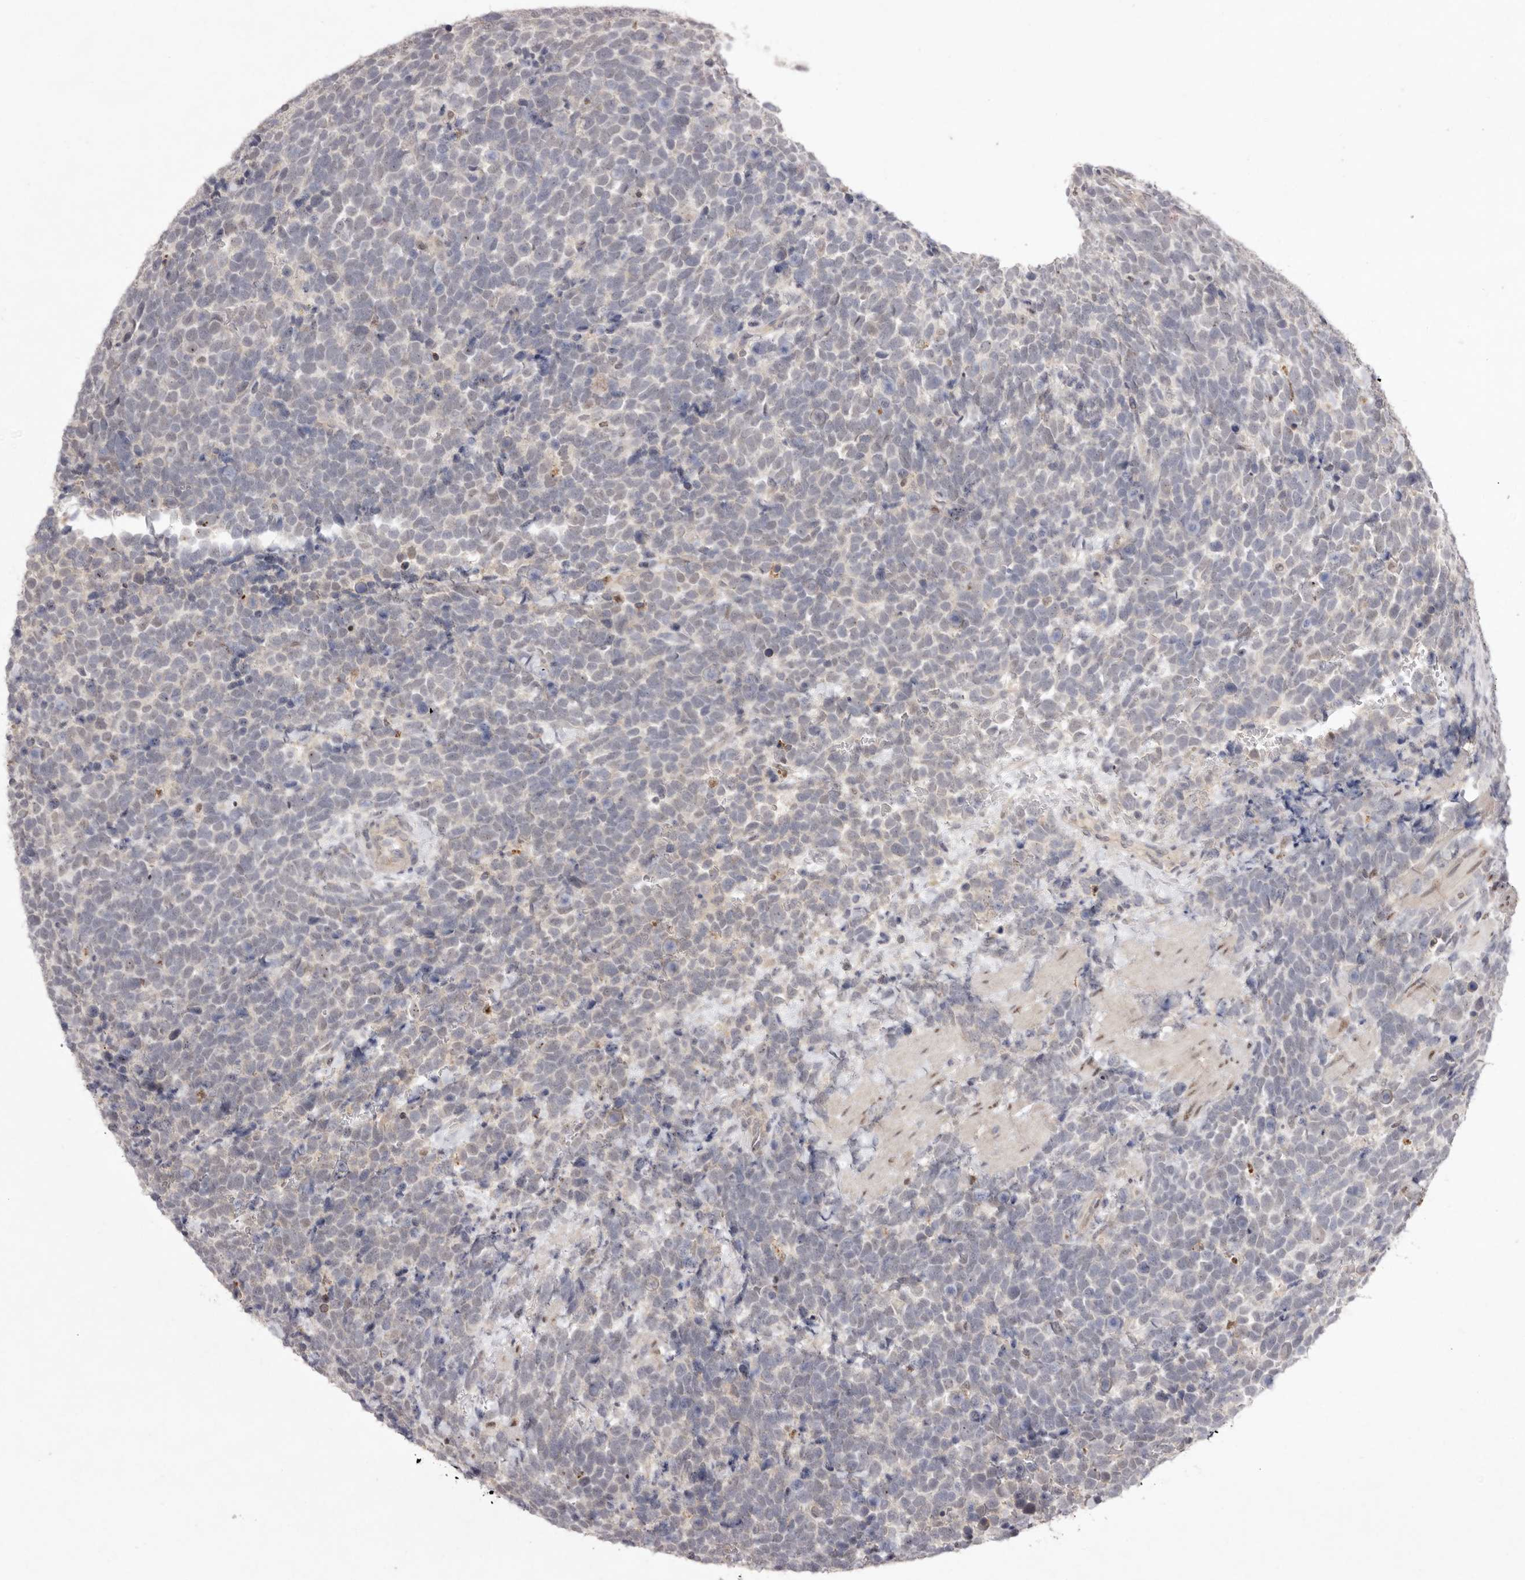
{"staining": {"intensity": "weak", "quantity": "<25%", "location": "cytoplasmic/membranous,nuclear"}, "tissue": "urothelial cancer", "cell_type": "Tumor cells", "image_type": "cancer", "snomed": [{"axis": "morphology", "description": "Urothelial carcinoma, High grade"}, {"axis": "topography", "description": "Urinary bladder"}], "caption": "Immunohistochemistry micrograph of neoplastic tissue: high-grade urothelial carcinoma stained with DAB reveals no significant protein staining in tumor cells.", "gene": "TADA1", "patient": {"sex": "female", "age": 82}}